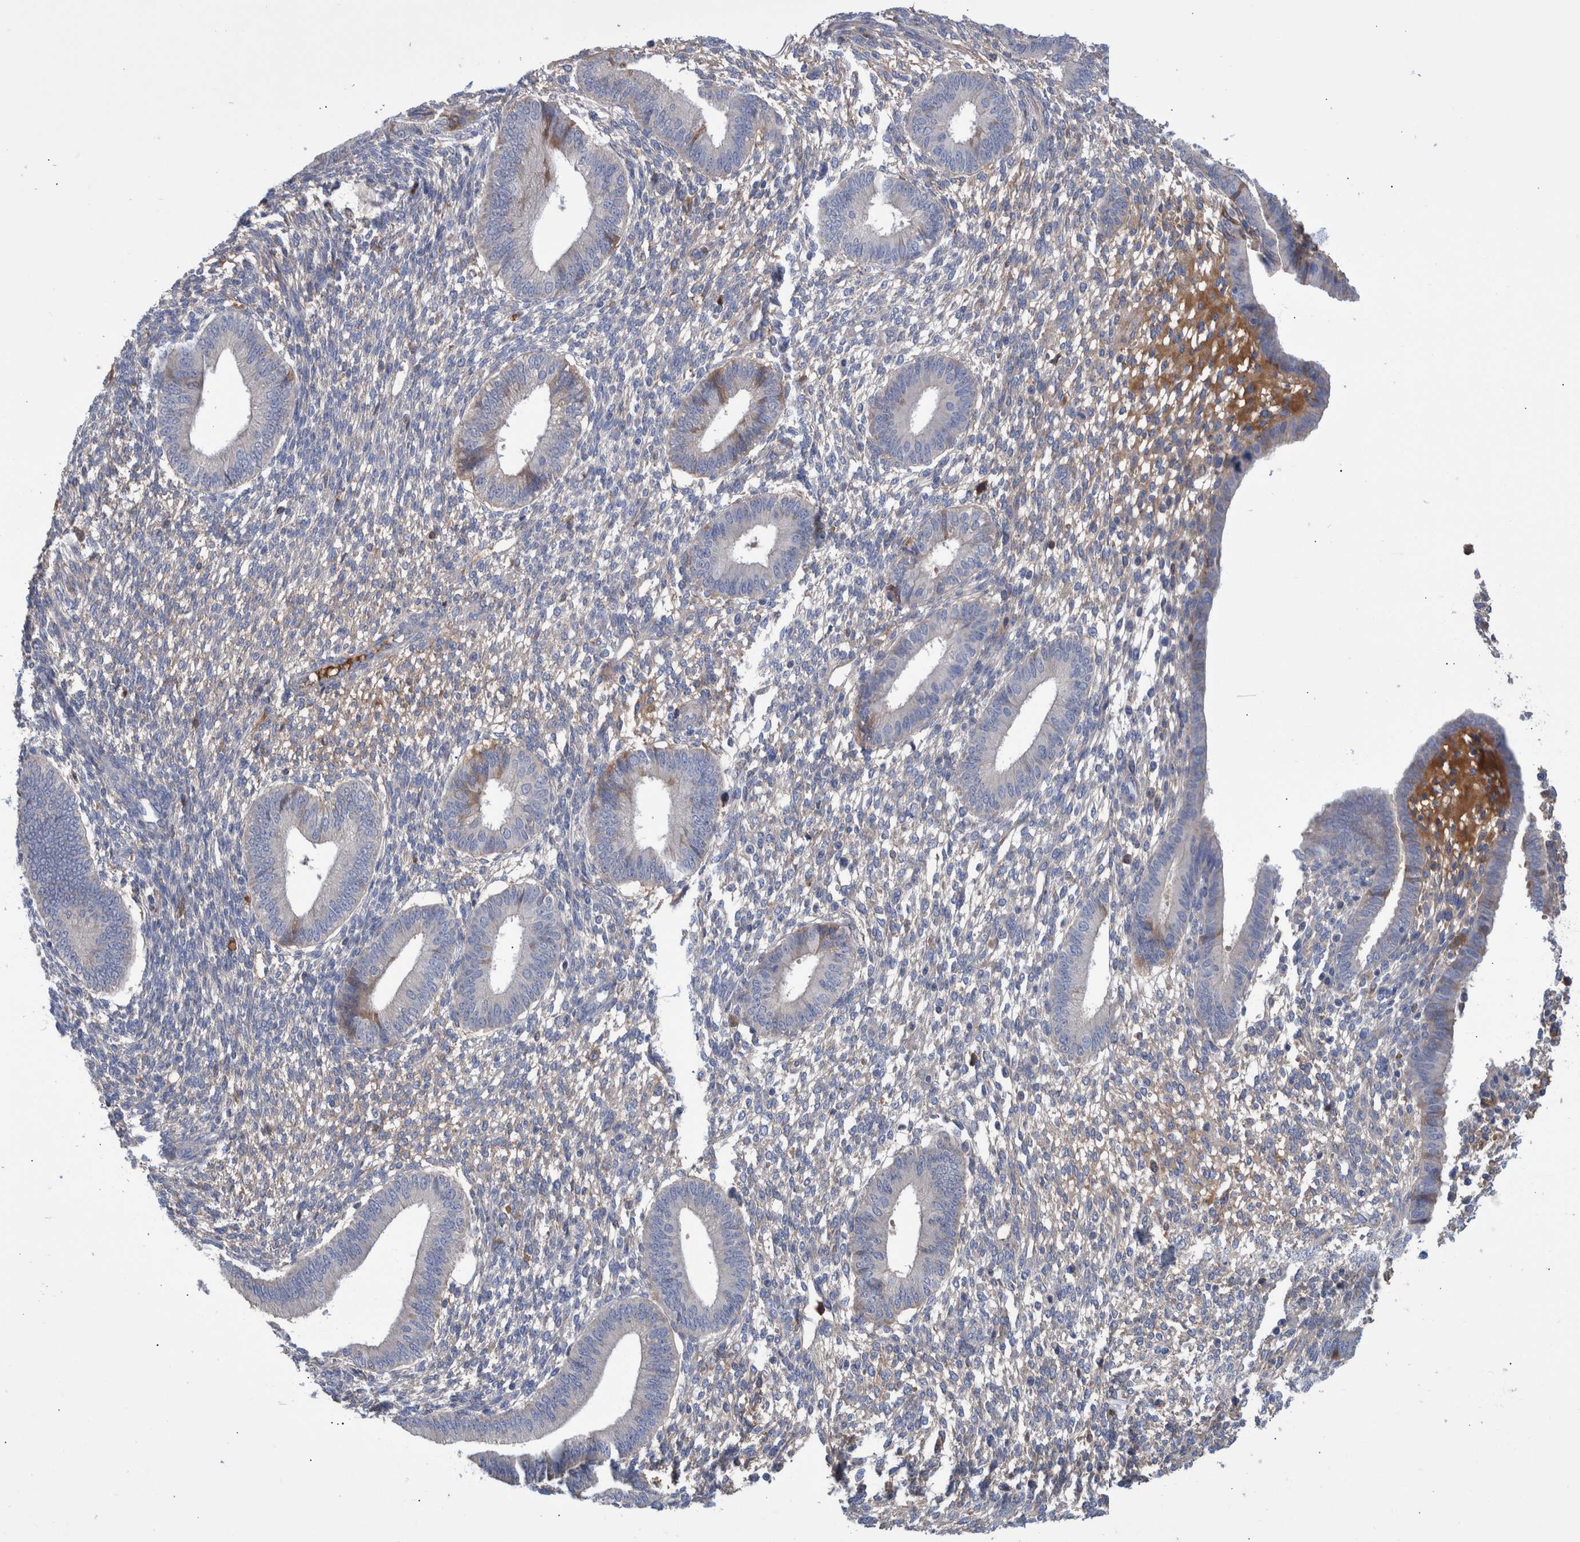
{"staining": {"intensity": "negative", "quantity": "none", "location": "none"}, "tissue": "endometrium", "cell_type": "Cells in endometrial stroma", "image_type": "normal", "snomed": [{"axis": "morphology", "description": "Normal tissue, NOS"}, {"axis": "topography", "description": "Endometrium"}], "caption": "IHC micrograph of unremarkable human endometrium stained for a protein (brown), which exhibits no expression in cells in endometrial stroma.", "gene": "DLL4", "patient": {"sex": "female", "age": 46}}